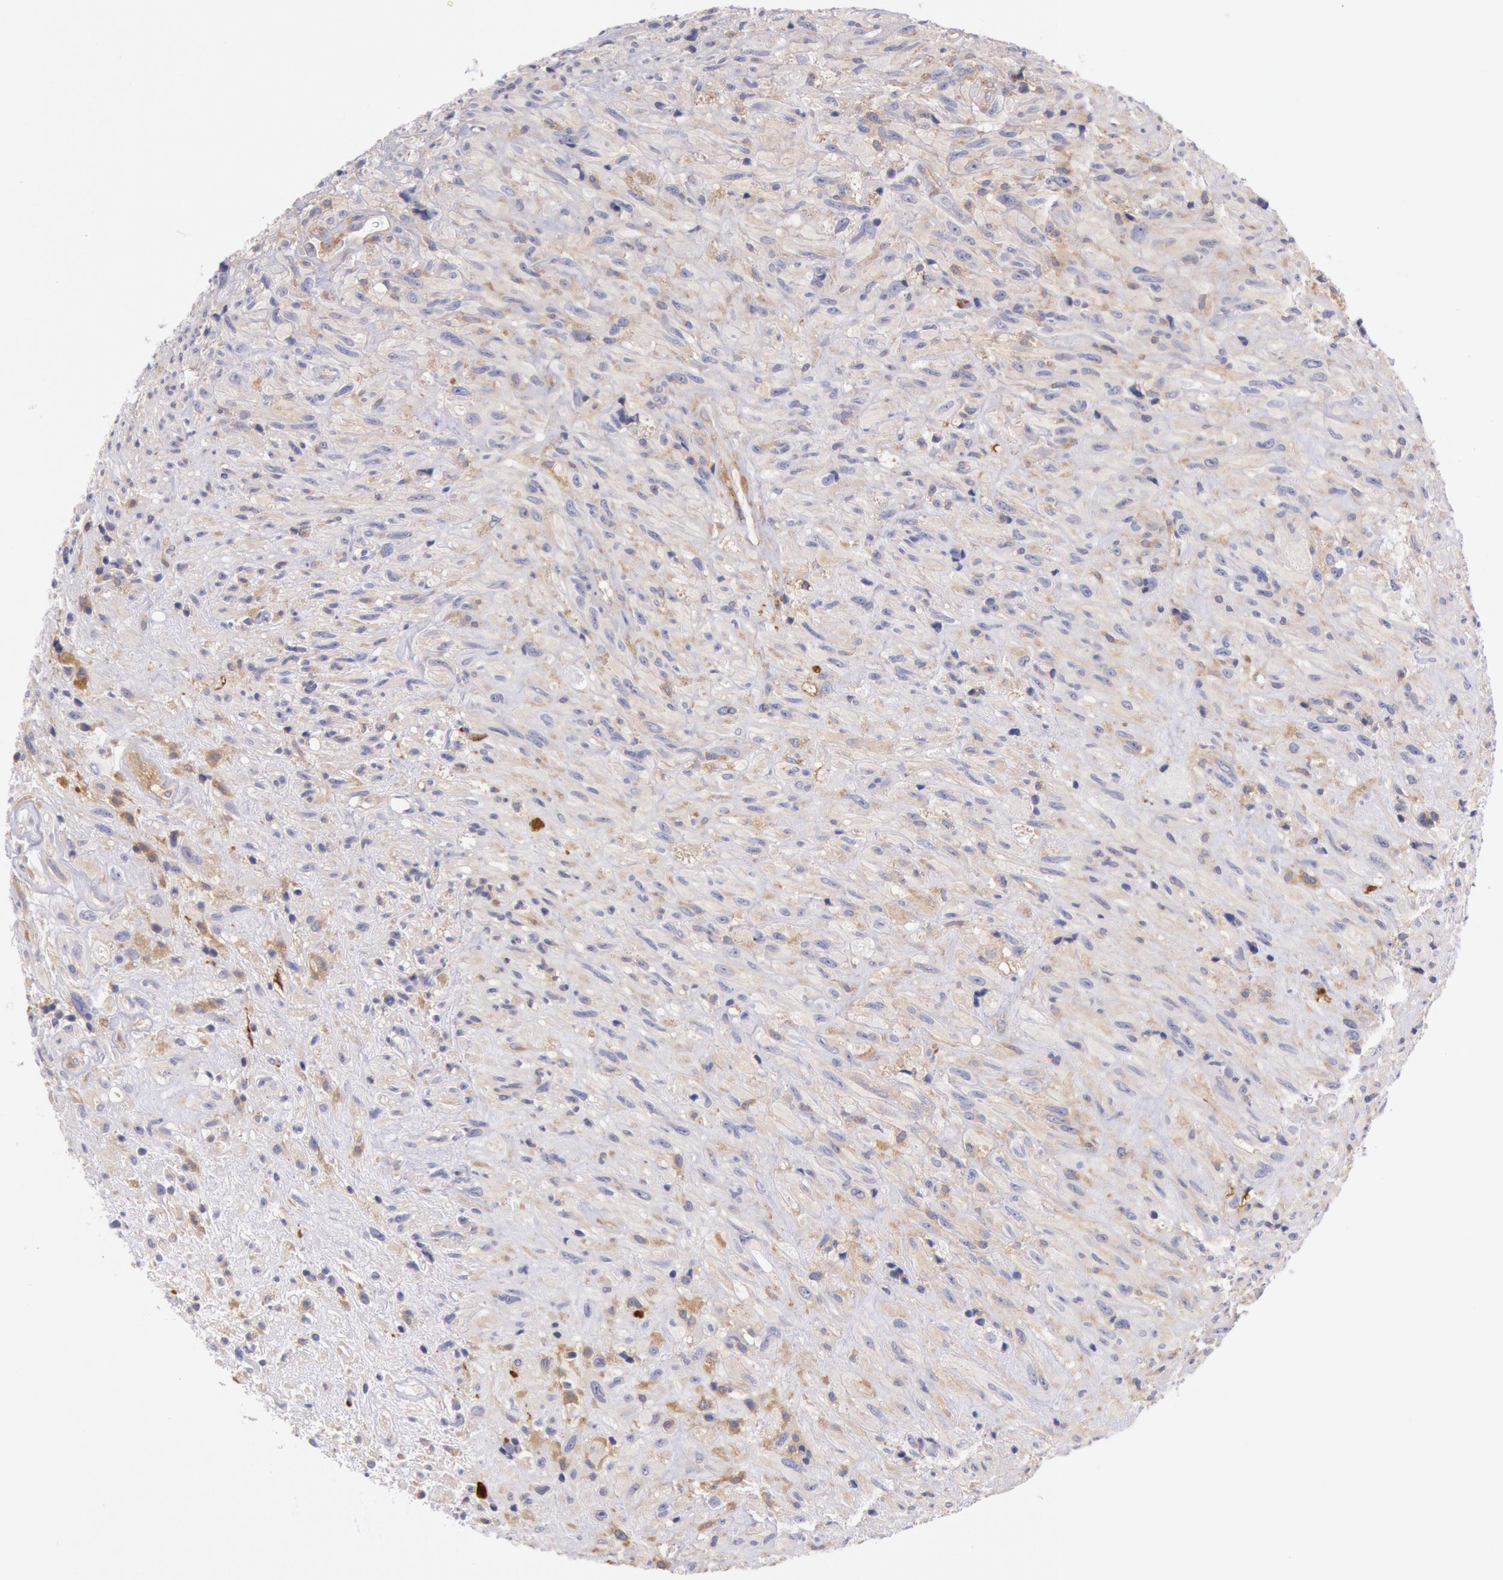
{"staining": {"intensity": "weak", "quantity": "<25%", "location": "cytoplasmic/membranous"}, "tissue": "glioma", "cell_type": "Tumor cells", "image_type": "cancer", "snomed": [{"axis": "morphology", "description": "Glioma, malignant, High grade"}, {"axis": "topography", "description": "Brain"}], "caption": "This is a histopathology image of IHC staining of glioma, which shows no positivity in tumor cells.", "gene": "MYO5A", "patient": {"sex": "male", "age": 48}}